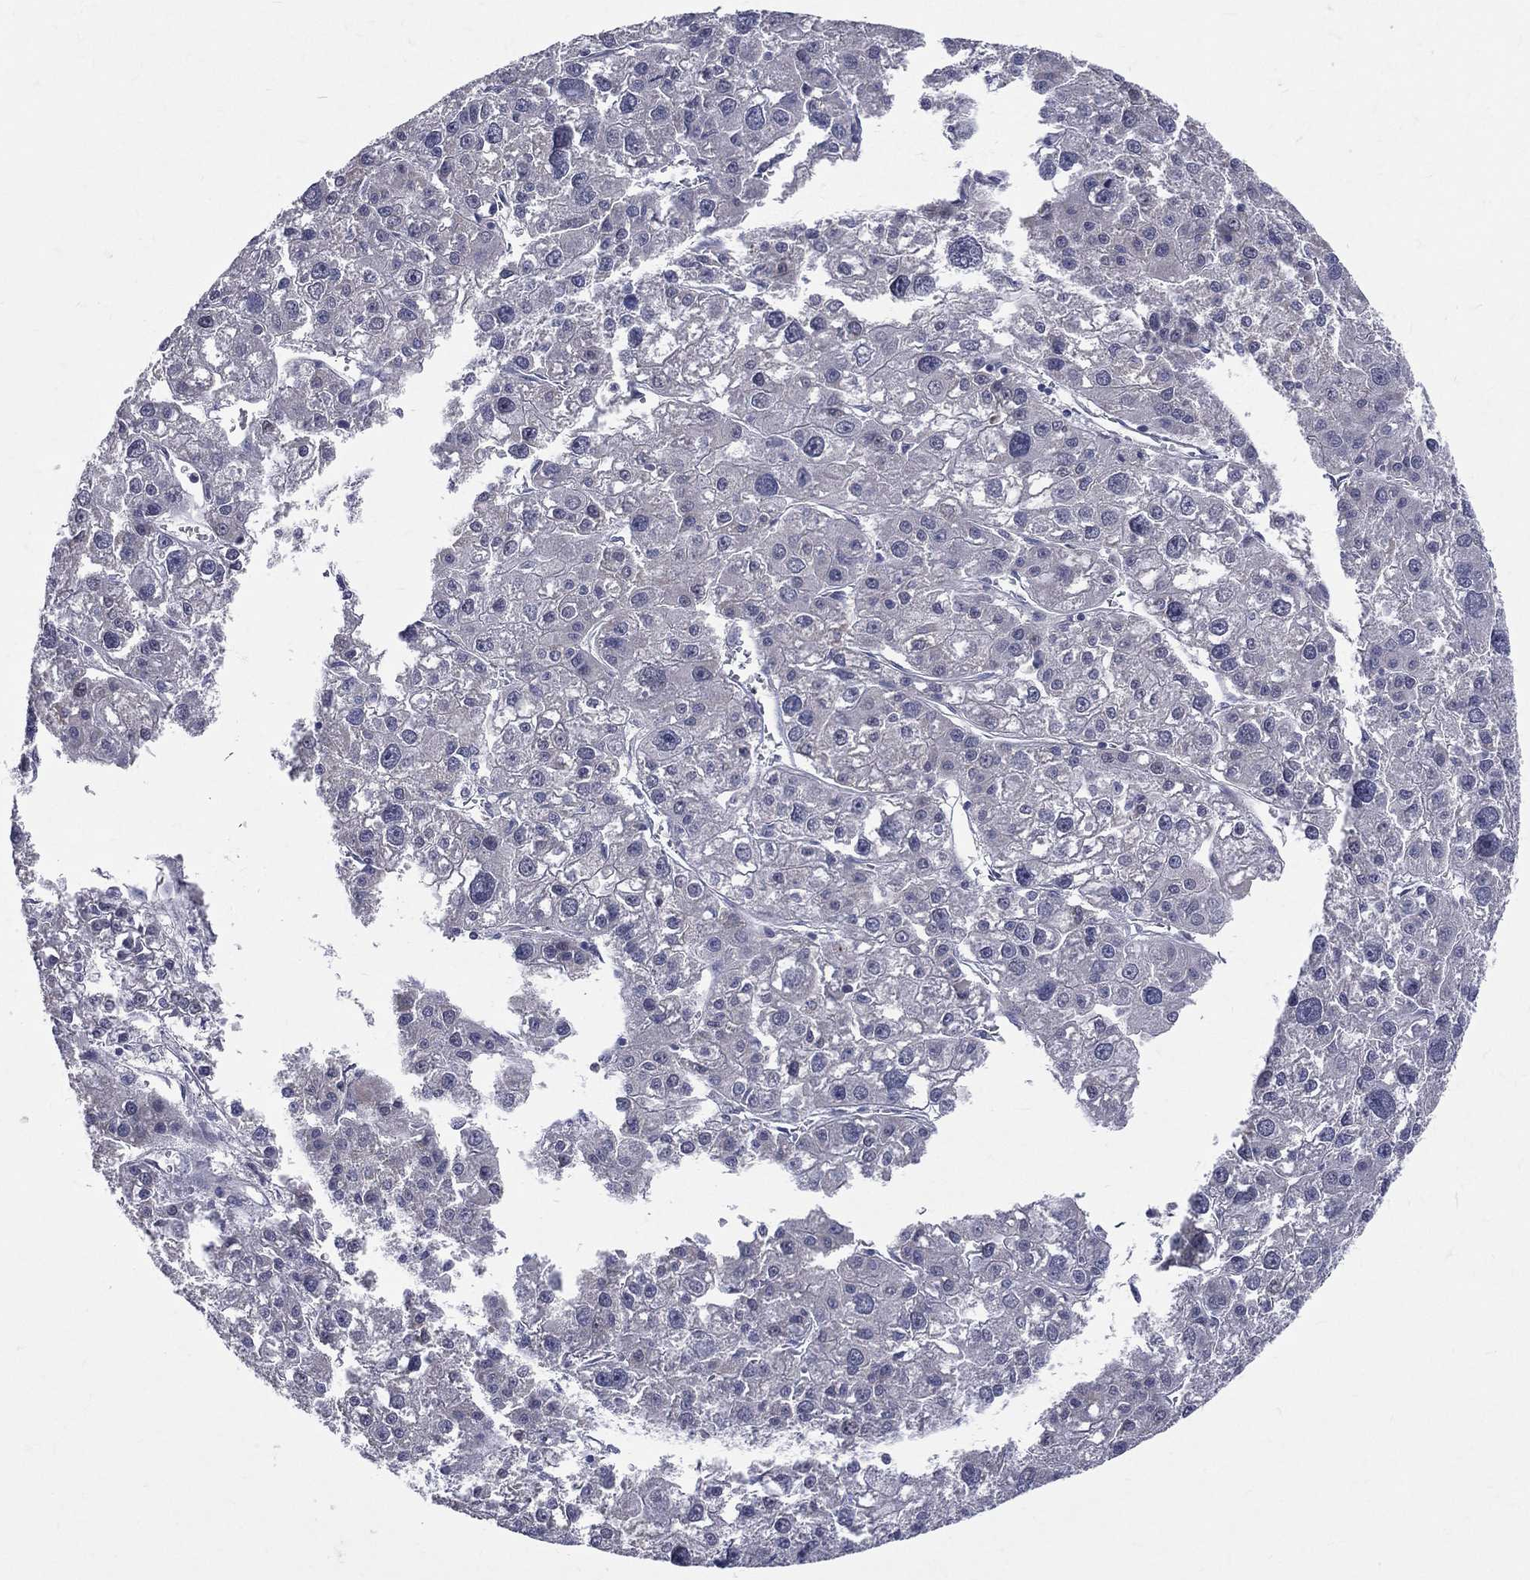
{"staining": {"intensity": "negative", "quantity": "none", "location": "none"}, "tissue": "liver cancer", "cell_type": "Tumor cells", "image_type": "cancer", "snomed": [{"axis": "morphology", "description": "Carcinoma, Hepatocellular, NOS"}, {"axis": "topography", "description": "Liver"}], "caption": "Image shows no protein staining in tumor cells of liver cancer (hepatocellular carcinoma) tissue.", "gene": "DLG4", "patient": {"sex": "male", "age": 73}}